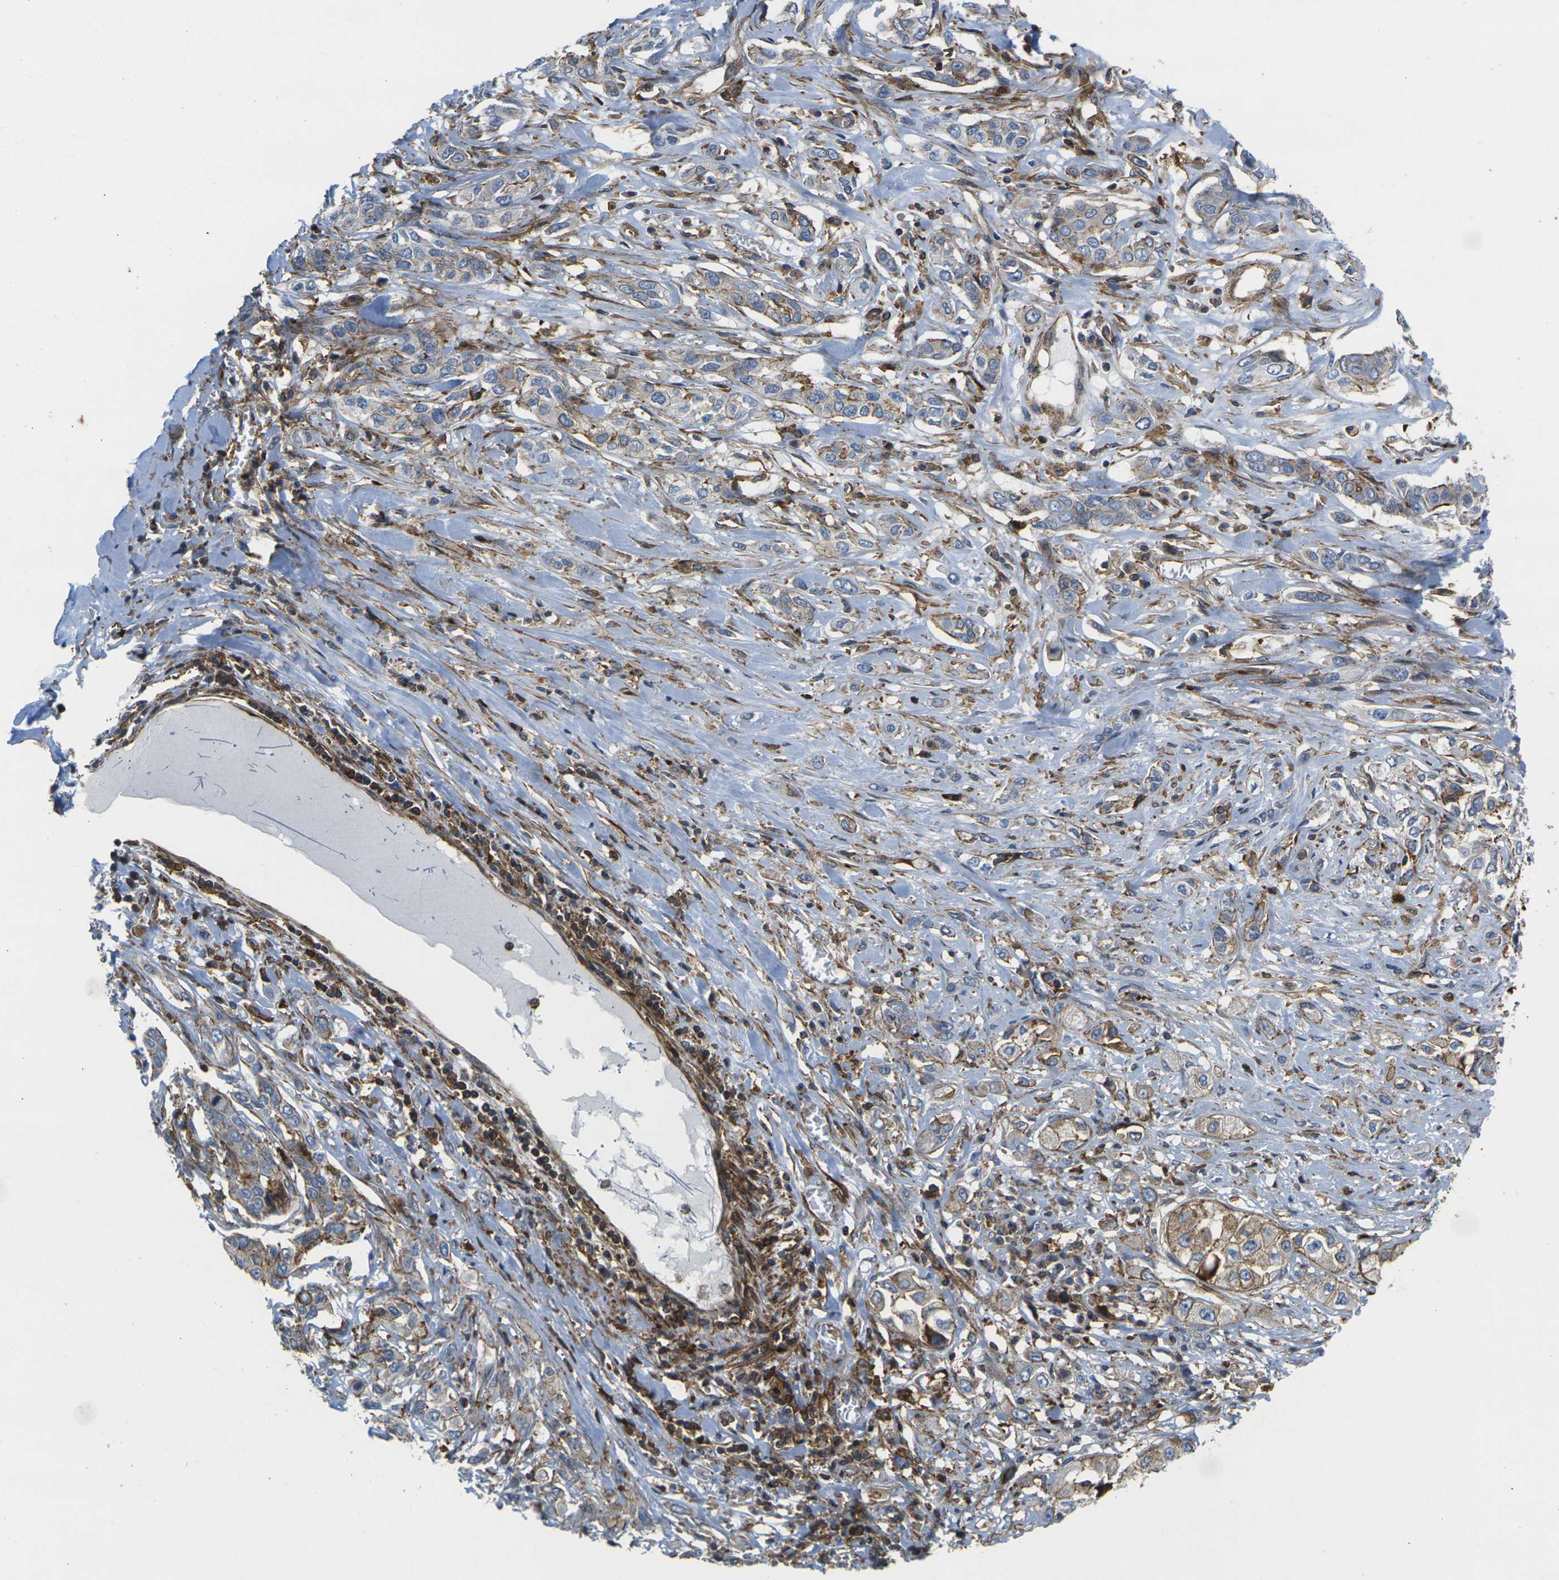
{"staining": {"intensity": "moderate", "quantity": ">75%", "location": "cytoplasmic/membranous"}, "tissue": "lung cancer", "cell_type": "Tumor cells", "image_type": "cancer", "snomed": [{"axis": "morphology", "description": "Squamous cell carcinoma, NOS"}, {"axis": "topography", "description": "Lung"}], "caption": "Immunohistochemistry (IHC) of human lung cancer exhibits medium levels of moderate cytoplasmic/membranous expression in about >75% of tumor cells.", "gene": "IQGAP1", "patient": {"sex": "male", "age": 71}}